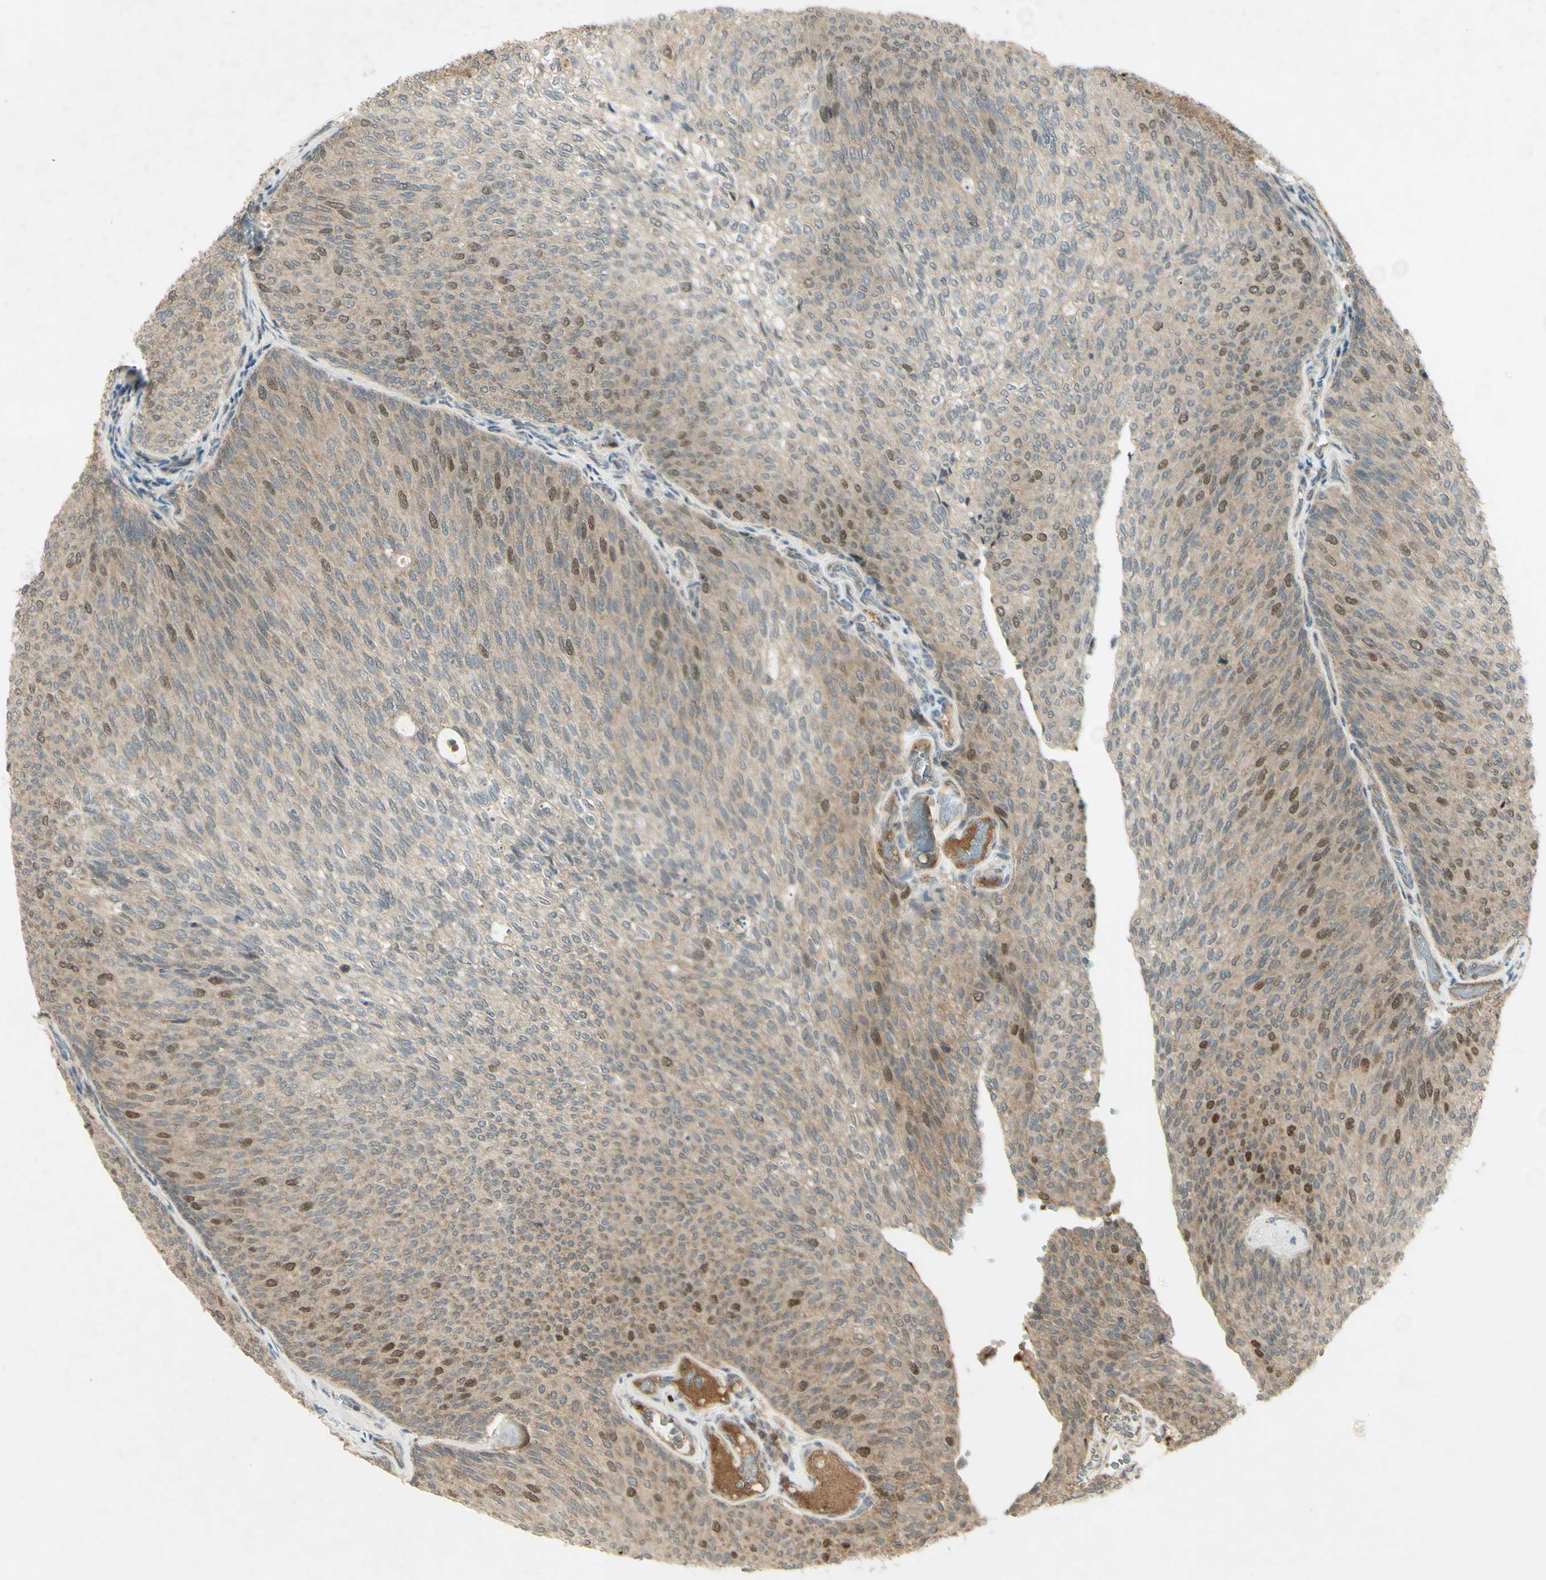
{"staining": {"intensity": "weak", "quantity": "<25%", "location": "nuclear"}, "tissue": "urothelial cancer", "cell_type": "Tumor cells", "image_type": "cancer", "snomed": [{"axis": "morphology", "description": "Urothelial carcinoma, Low grade"}, {"axis": "topography", "description": "Urinary bladder"}], "caption": "High magnification brightfield microscopy of urothelial cancer stained with DAB (3,3'-diaminobenzidine) (brown) and counterstained with hematoxylin (blue): tumor cells show no significant expression.", "gene": "RAD18", "patient": {"sex": "female", "age": 79}}